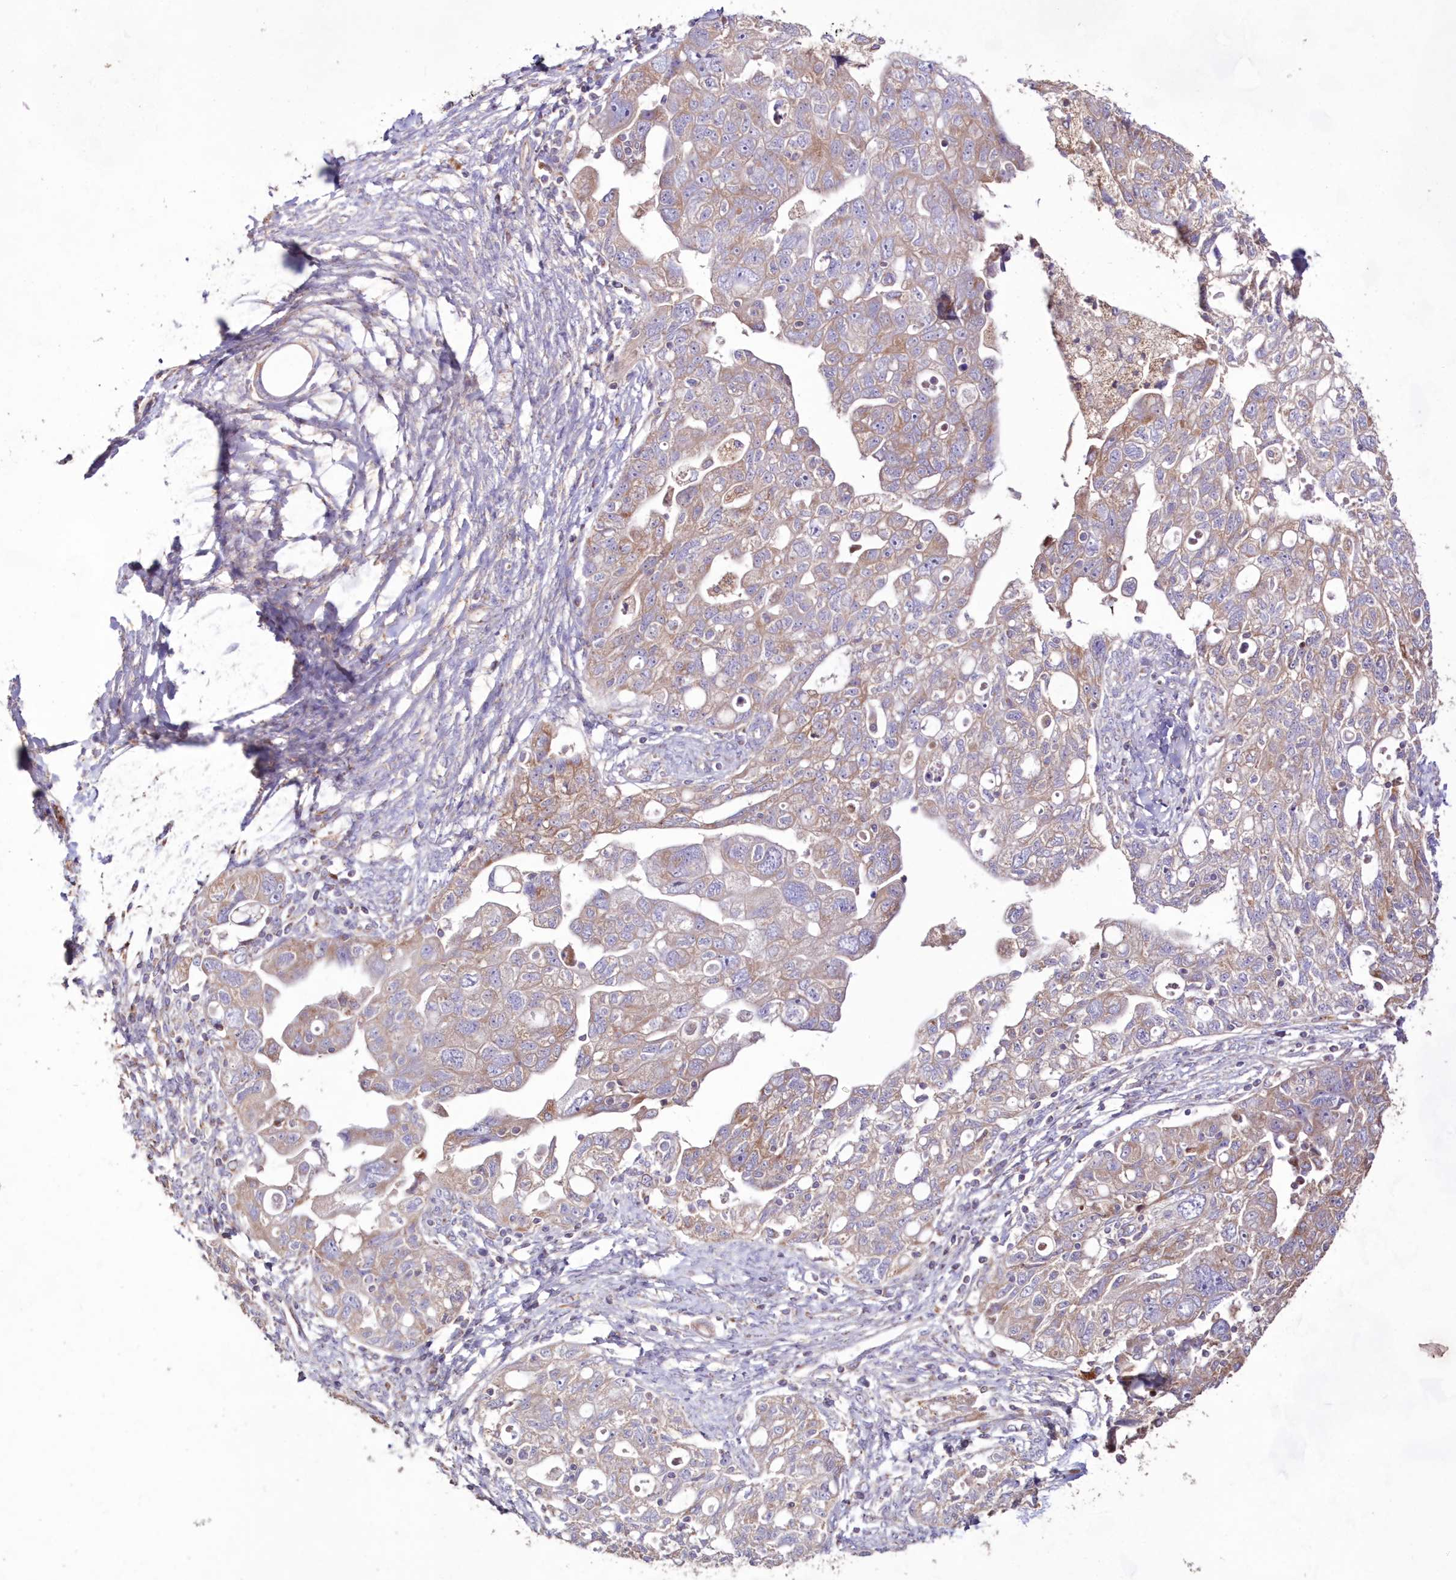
{"staining": {"intensity": "weak", "quantity": ">75%", "location": "cytoplasmic/membranous"}, "tissue": "ovarian cancer", "cell_type": "Tumor cells", "image_type": "cancer", "snomed": [{"axis": "morphology", "description": "Carcinoma, NOS"}, {"axis": "morphology", "description": "Cystadenocarcinoma, serous, NOS"}, {"axis": "topography", "description": "Ovary"}], "caption": "The immunohistochemical stain labels weak cytoplasmic/membranous expression in tumor cells of serous cystadenocarcinoma (ovarian) tissue. (brown staining indicates protein expression, while blue staining denotes nuclei).", "gene": "HADHB", "patient": {"sex": "female", "age": 69}}